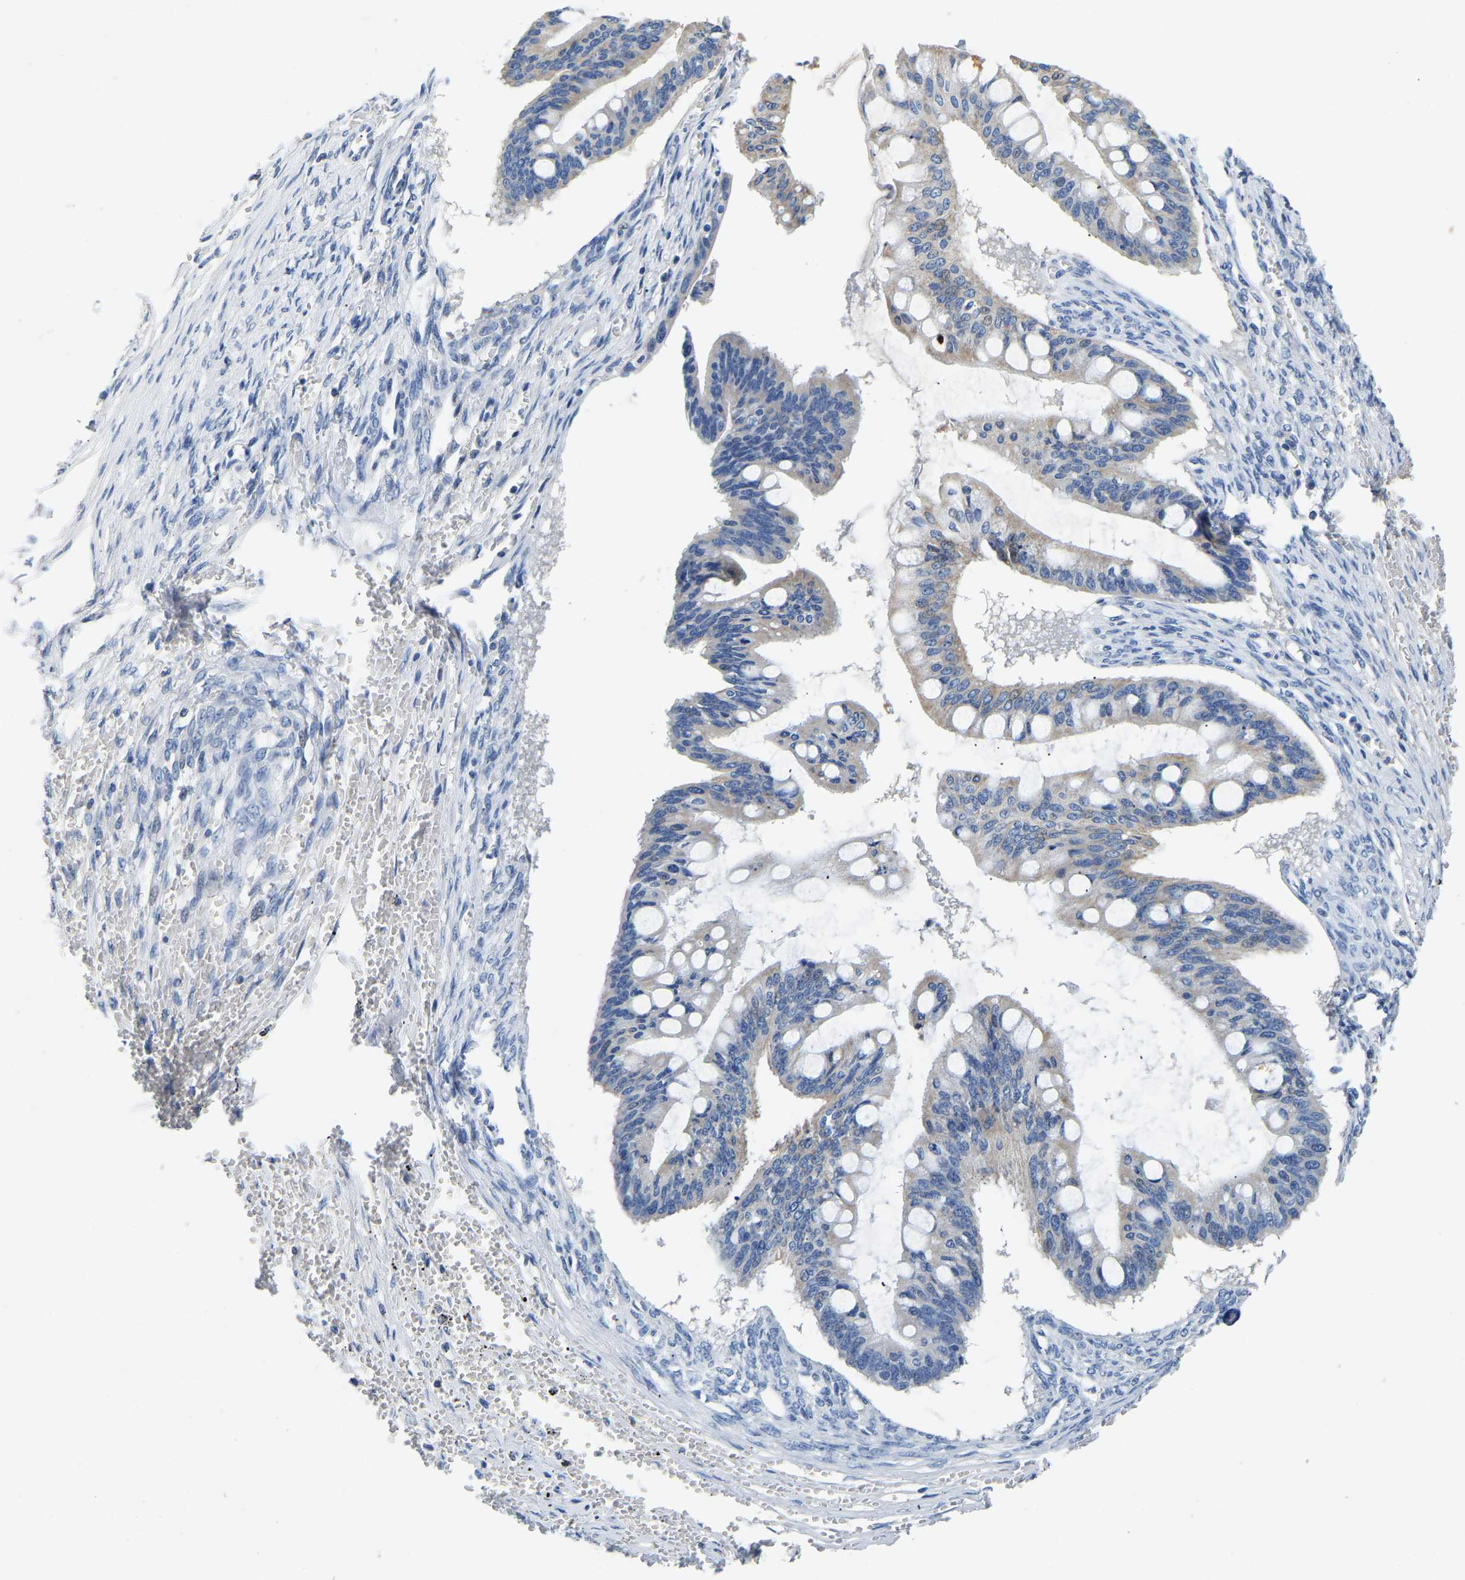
{"staining": {"intensity": "moderate", "quantity": "<25%", "location": "cytoplasmic/membranous"}, "tissue": "ovarian cancer", "cell_type": "Tumor cells", "image_type": "cancer", "snomed": [{"axis": "morphology", "description": "Cystadenocarcinoma, mucinous, NOS"}, {"axis": "topography", "description": "Ovary"}], "caption": "This is an image of immunohistochemistry staining of ovarian cancer, which shows moderate positivity in the cytoplasmic/membranous of tumor cells.", "gene": "PCK2", "patient": {"sex": "female", "age": 73}}